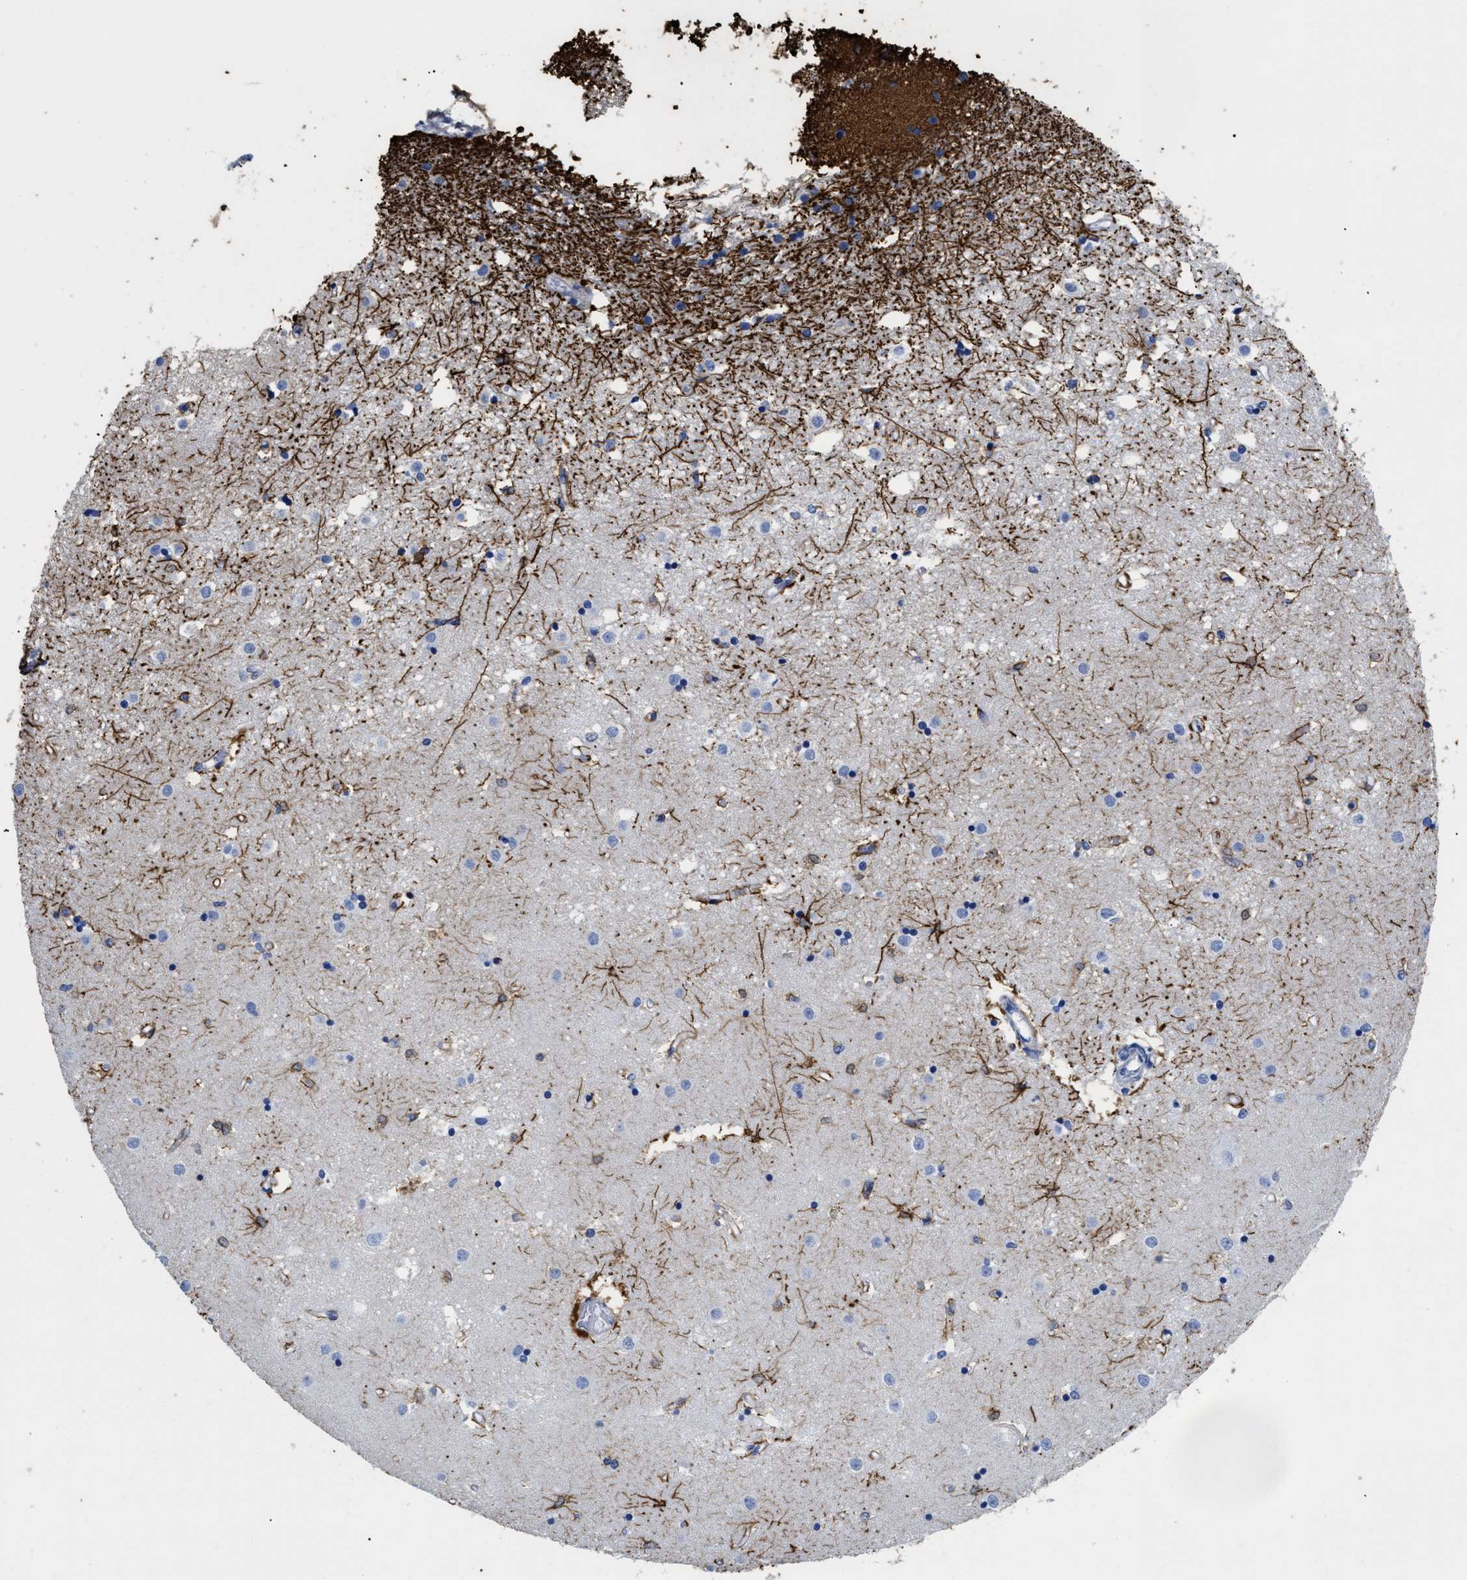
{"staining": {"intensity": "strong", "quantity": "<25%", "location": "cytoplasmic/membranous"}, "tissue": "caudate", "cell_type": "Glial cells", "image_type": "normal", "snomed": [{"axis": "morphology", "description": "Normal tissue, NOS"}, {"axis": "topography", "description": "Lateral ventricle wall"}], "caption": "Caudate stained with immunohistochemistry (IHC) shows strong cytoplasmic/membranous expression in about <25% of glial cells.", "gene": "DLC1", "patient": {"sex": "male", "age": 45}}